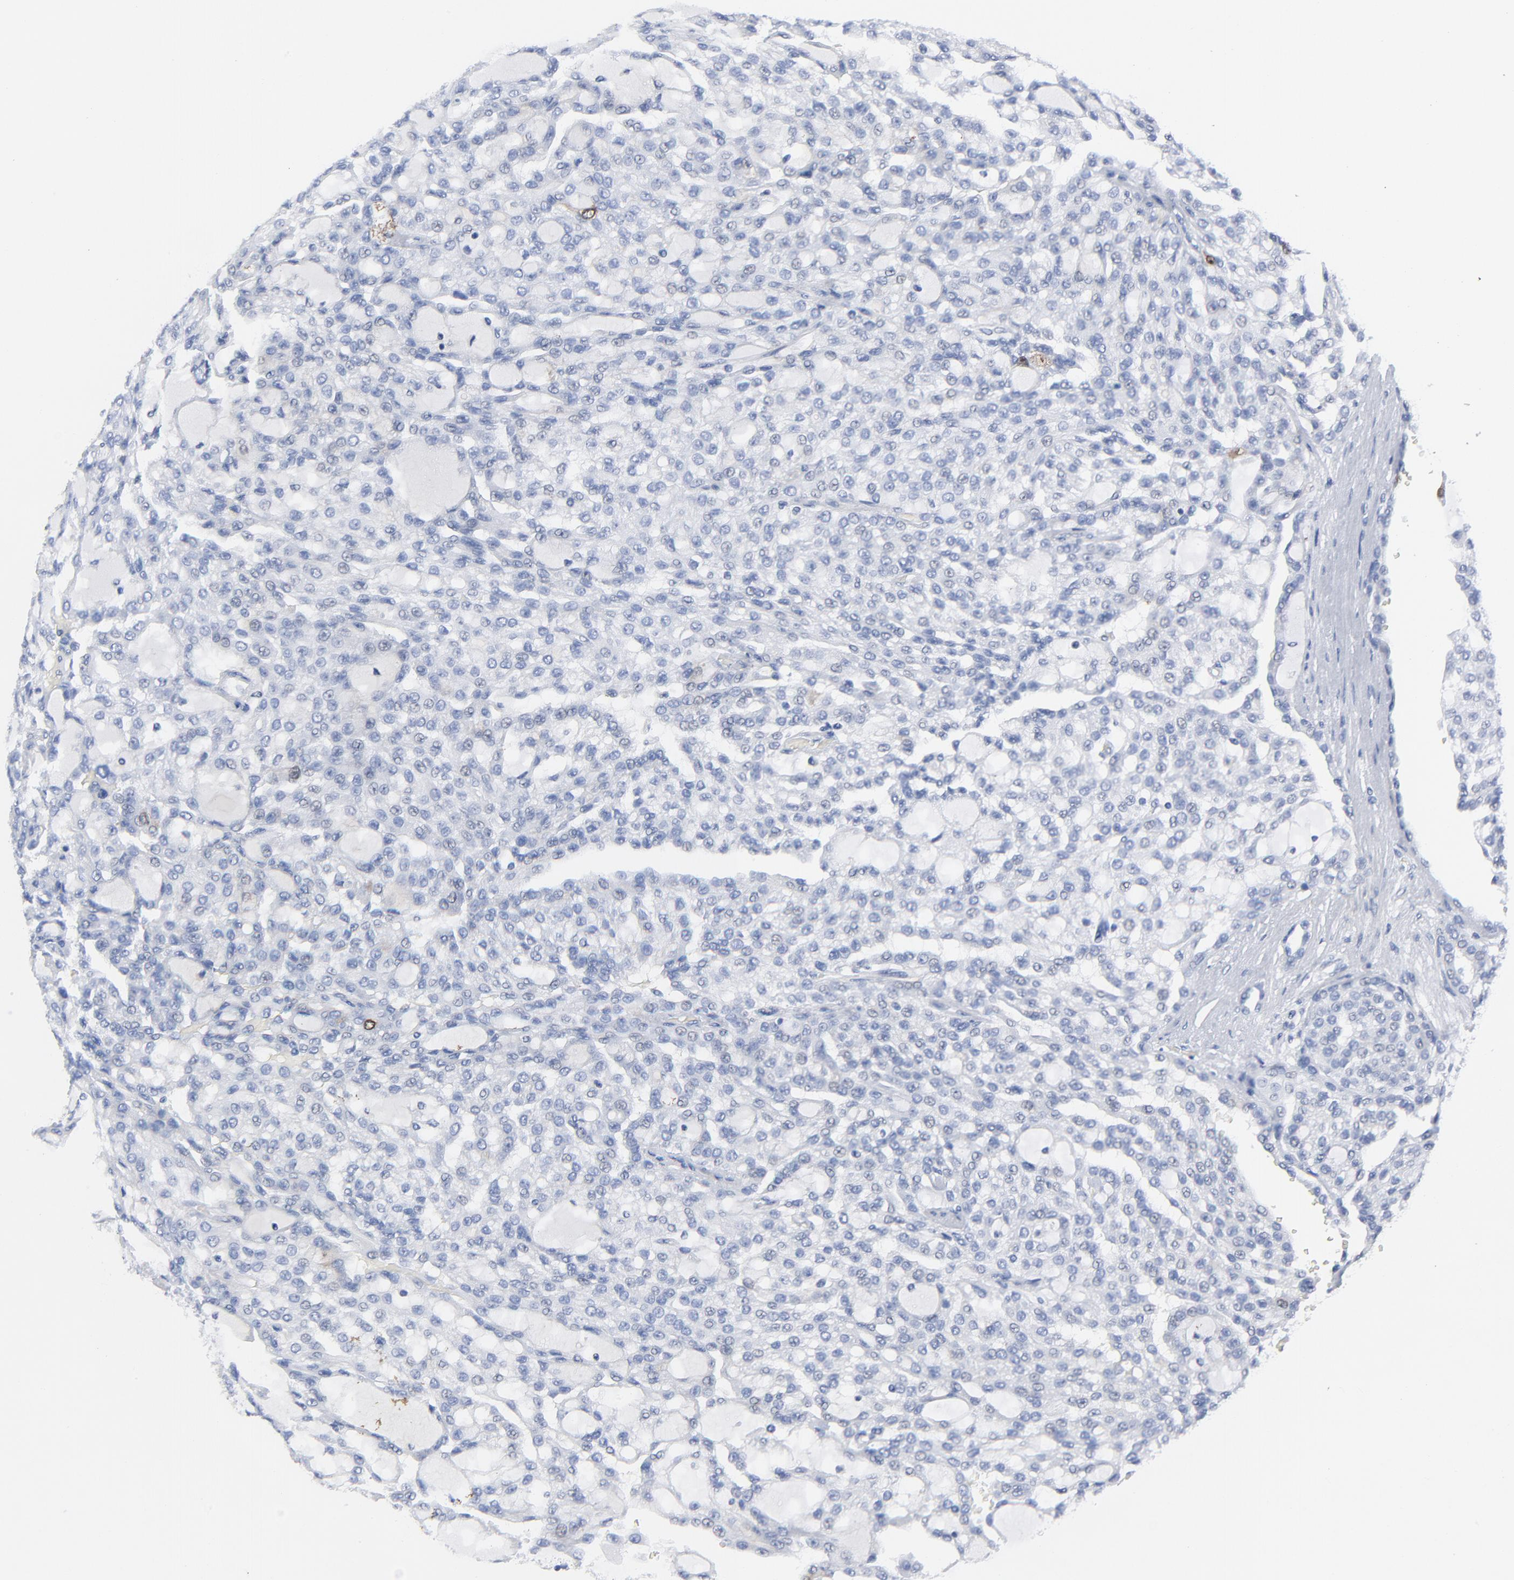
{"staining": {"intensity": "negative", "quantity": "none", "location": "none"}, "tissue": "renal cancer", "cell_type": "Tumor cells", "image_type": "cancer", "snomed": [{"axis": "morphology", "description": "Adenocarcinoma, NOS"}, {"axis": "topography", "description": "Kidney"}], "caption": "IHC image of neoplastic tissue: adenocarcinoma (renal) stained with DAB (3,3'-diaminobenzidine) displays no significant protein expression in tumor cells.", "gene": "CDK1", "patient": {"sex": "male", "age": 63}}